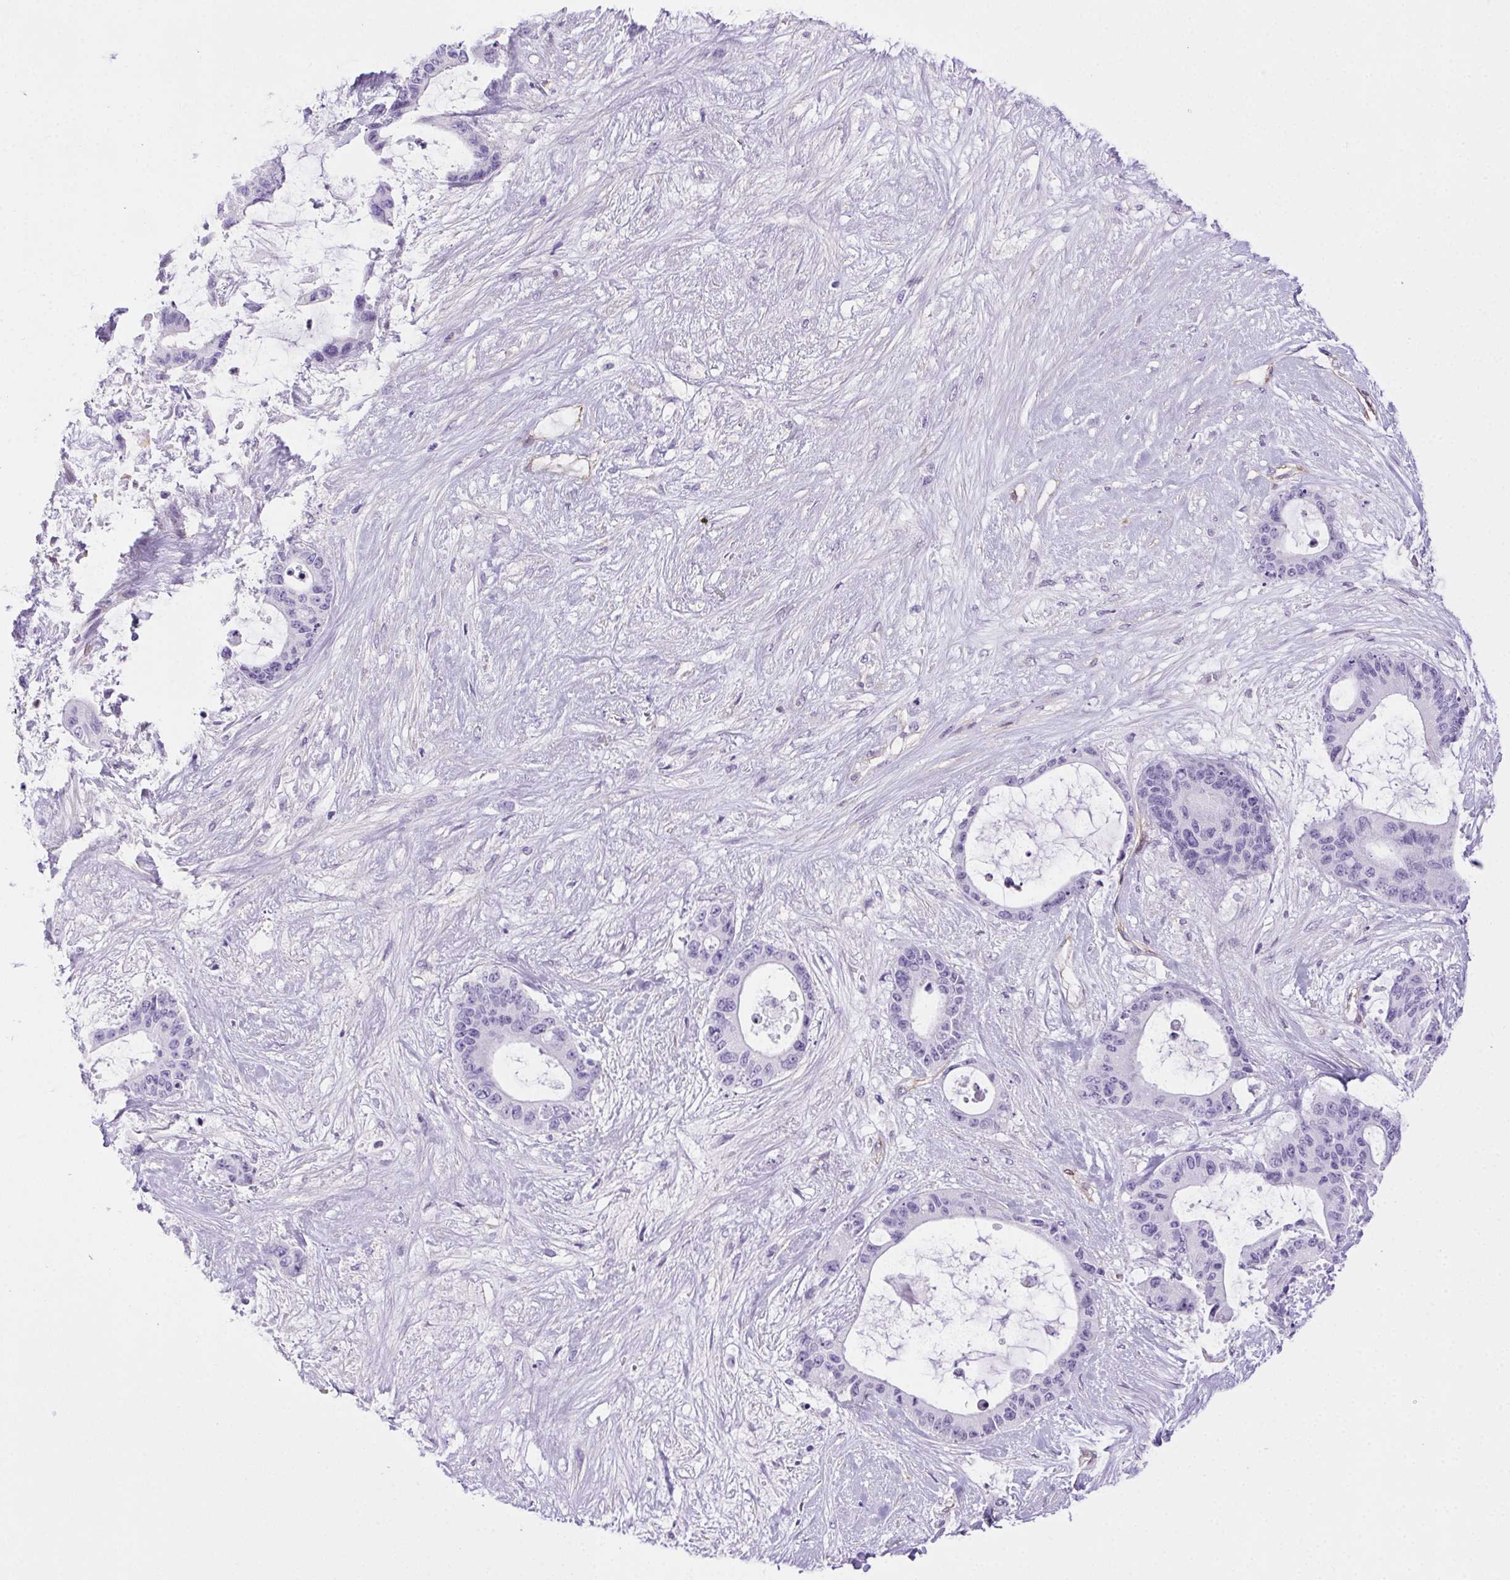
{"staining": {"intensity": "negative", "quantity": "none", "location": "none"}, "tissue": "liver cancer", "cell_type": "Tumor cells", "image_type": "cancer", "snomed": [{"axis": "morphology", "description": "Normal tissue, NOS"}, {"axis": "morphology", "description": "Cholangiocarcinoma"}, {"axis": "topography", "description": "Liver"}, {"axis": "topography", "description": "Peripheral nerve tissue"}], "caption": "Immunohistochemistry of liver cholangiocarcinoma exhibits no expression in tumor cells.", "gene": "SHCBP1L", "patient": {"sex": "female", "age": 73}}